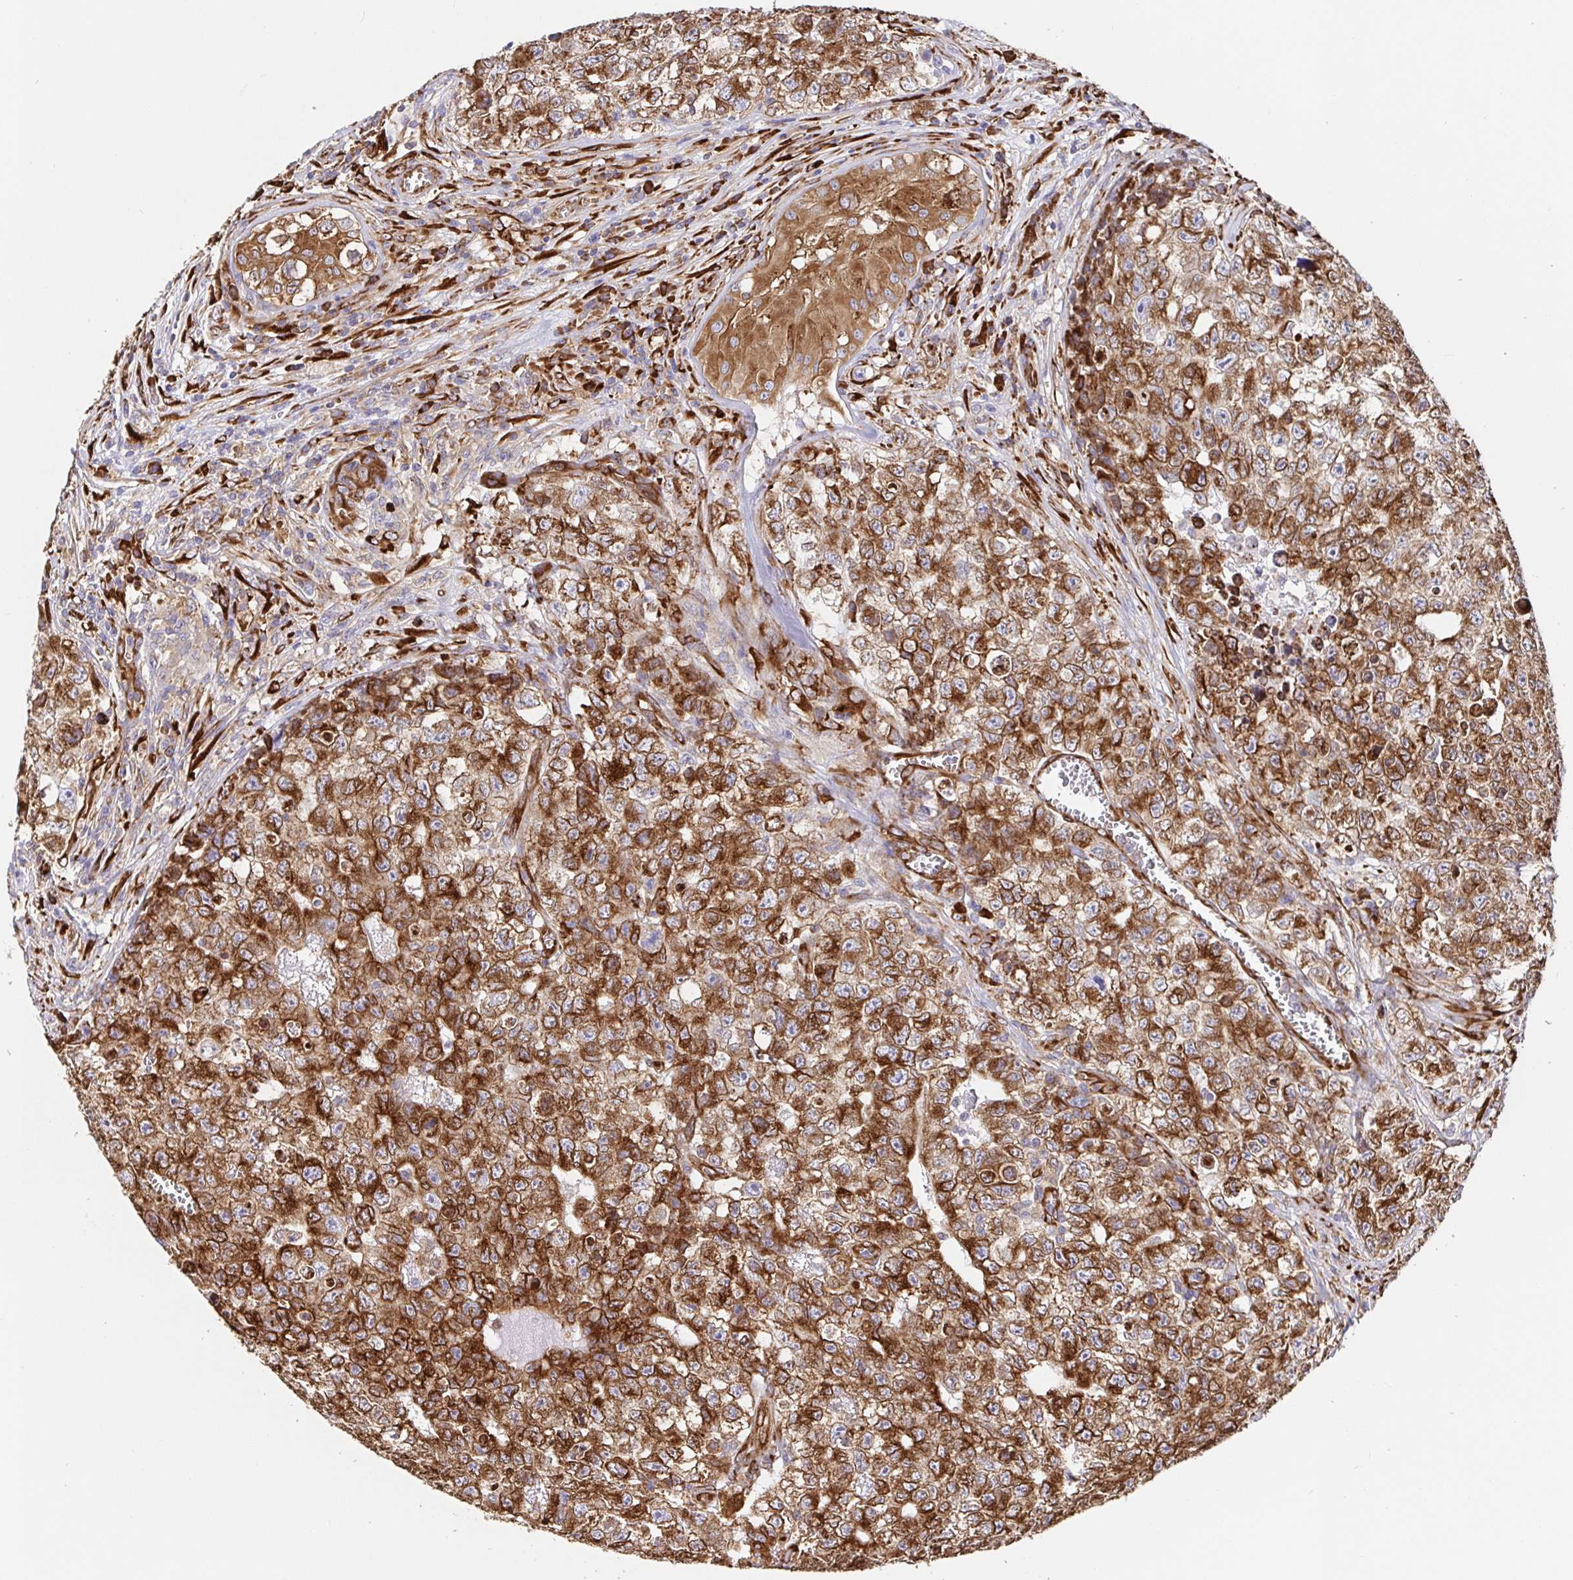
{"staining": {"intensity": "strong", "quantity": ">75%", "location": "cytoplasmic/membranous"}, "tissue": "testis cancer", "cell_type": "Tumor cells", "image_type": "cancer", "snomed": [{"axis": "morphology", "description": "Carcinoma, Embryonal, NOS"}, {"axis": "topography", "description": "Testis"}], "caption": "Human embryonal carcinoma (testis) stained with a brown dye displays strong cytoplasmic/membranous positive positivity in approximately >75% of tumor cells.", "gene": "MAOA", "patient": {"sex": "male", "age": 18}}